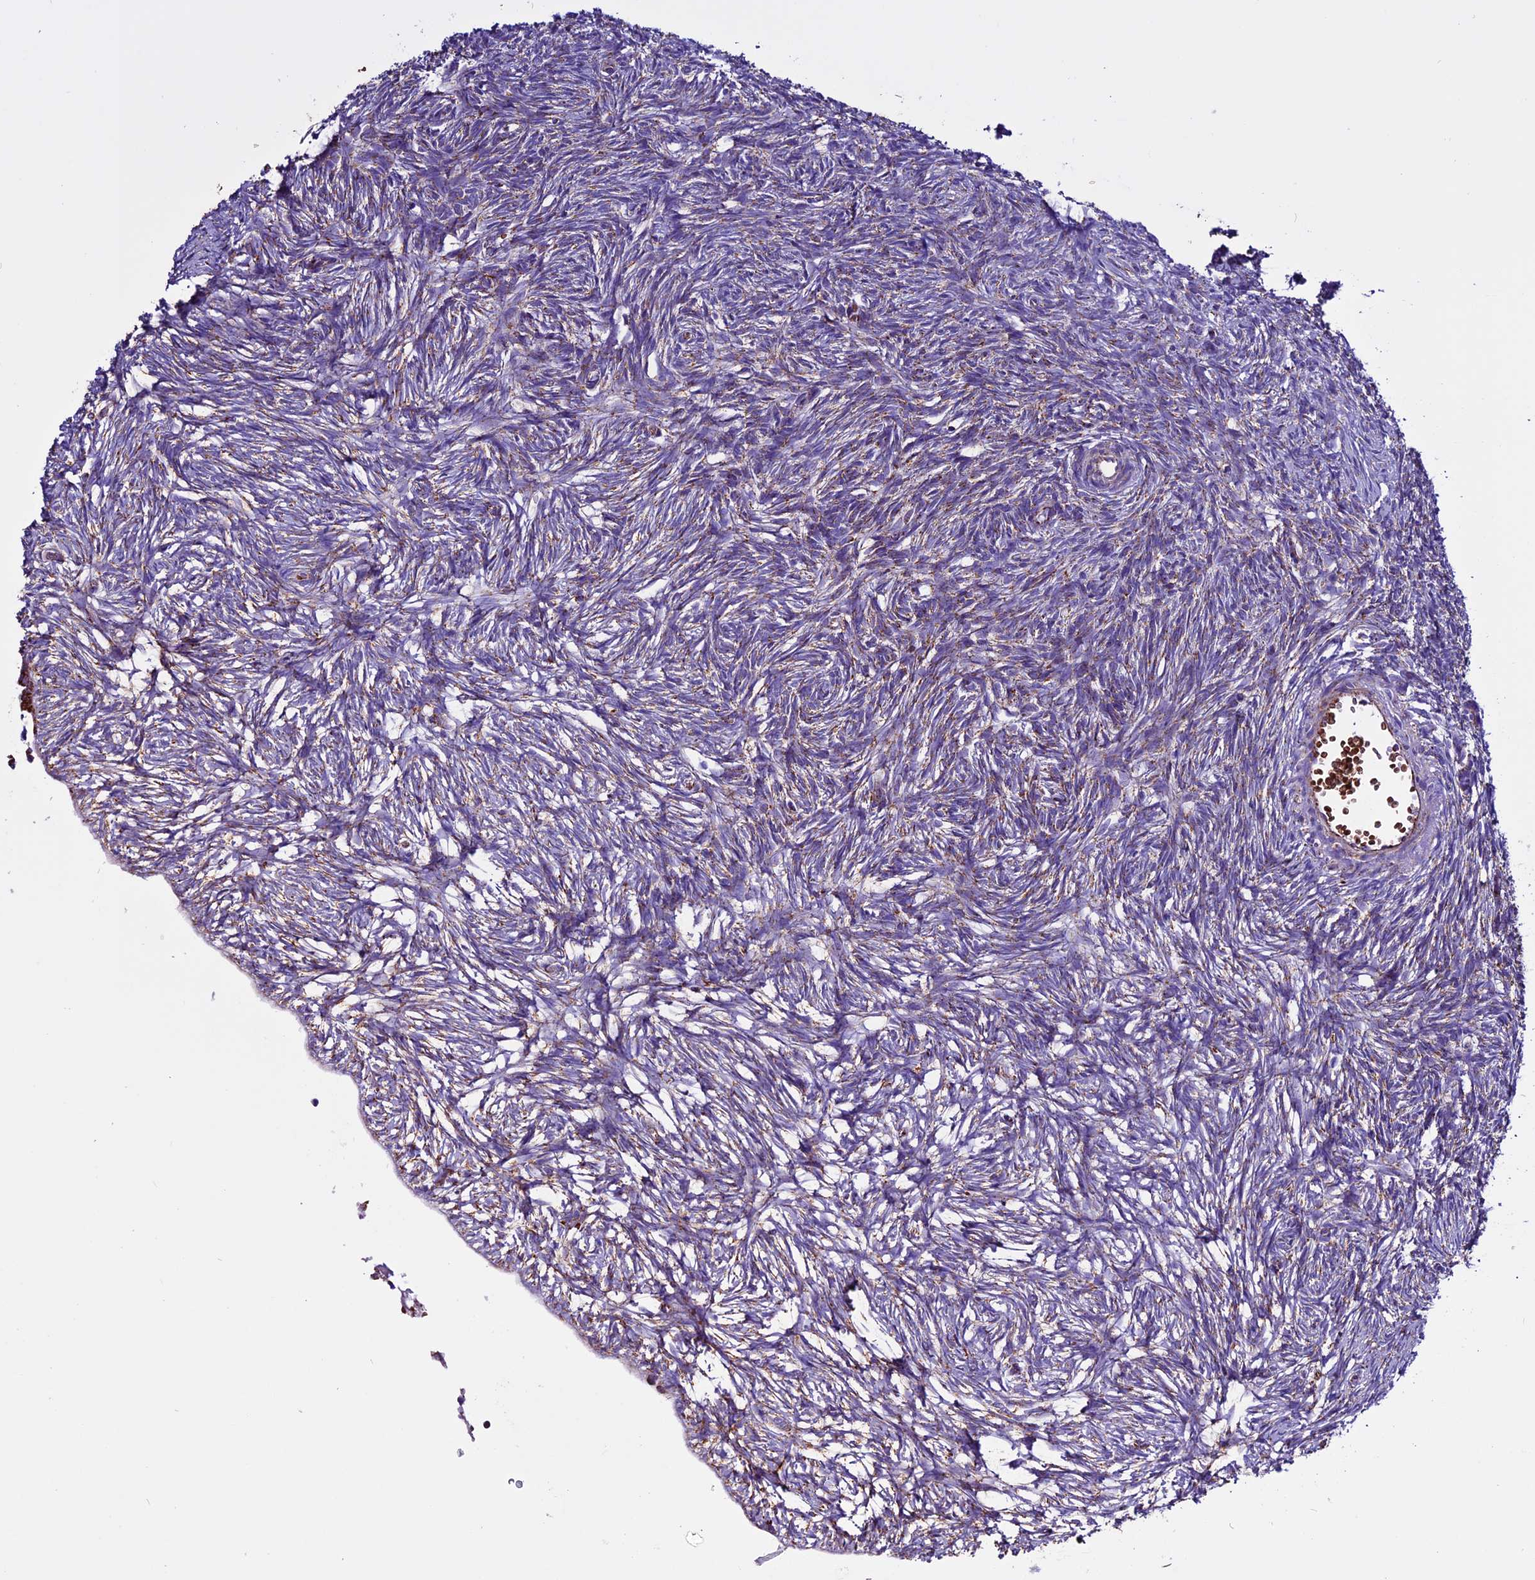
{"staining": {"intensity": "weak", "quantity": "<25%", "location": "cytoplasmic/membranous"}, "tissue": "ovary", "cell_type": "Ovarian stroma cells", "image_type": "normal", "snomed": [{"axis": "morphology", "description": "Normal tissue, NOS"}, {"axis": "topography", "description": "Ovary"}], "caption": "Ovarian stroma cells show no significant staining in unremarkable ovary.", "gene": "CX3CL1", "patient": {"sex": "female", "age": 51}}